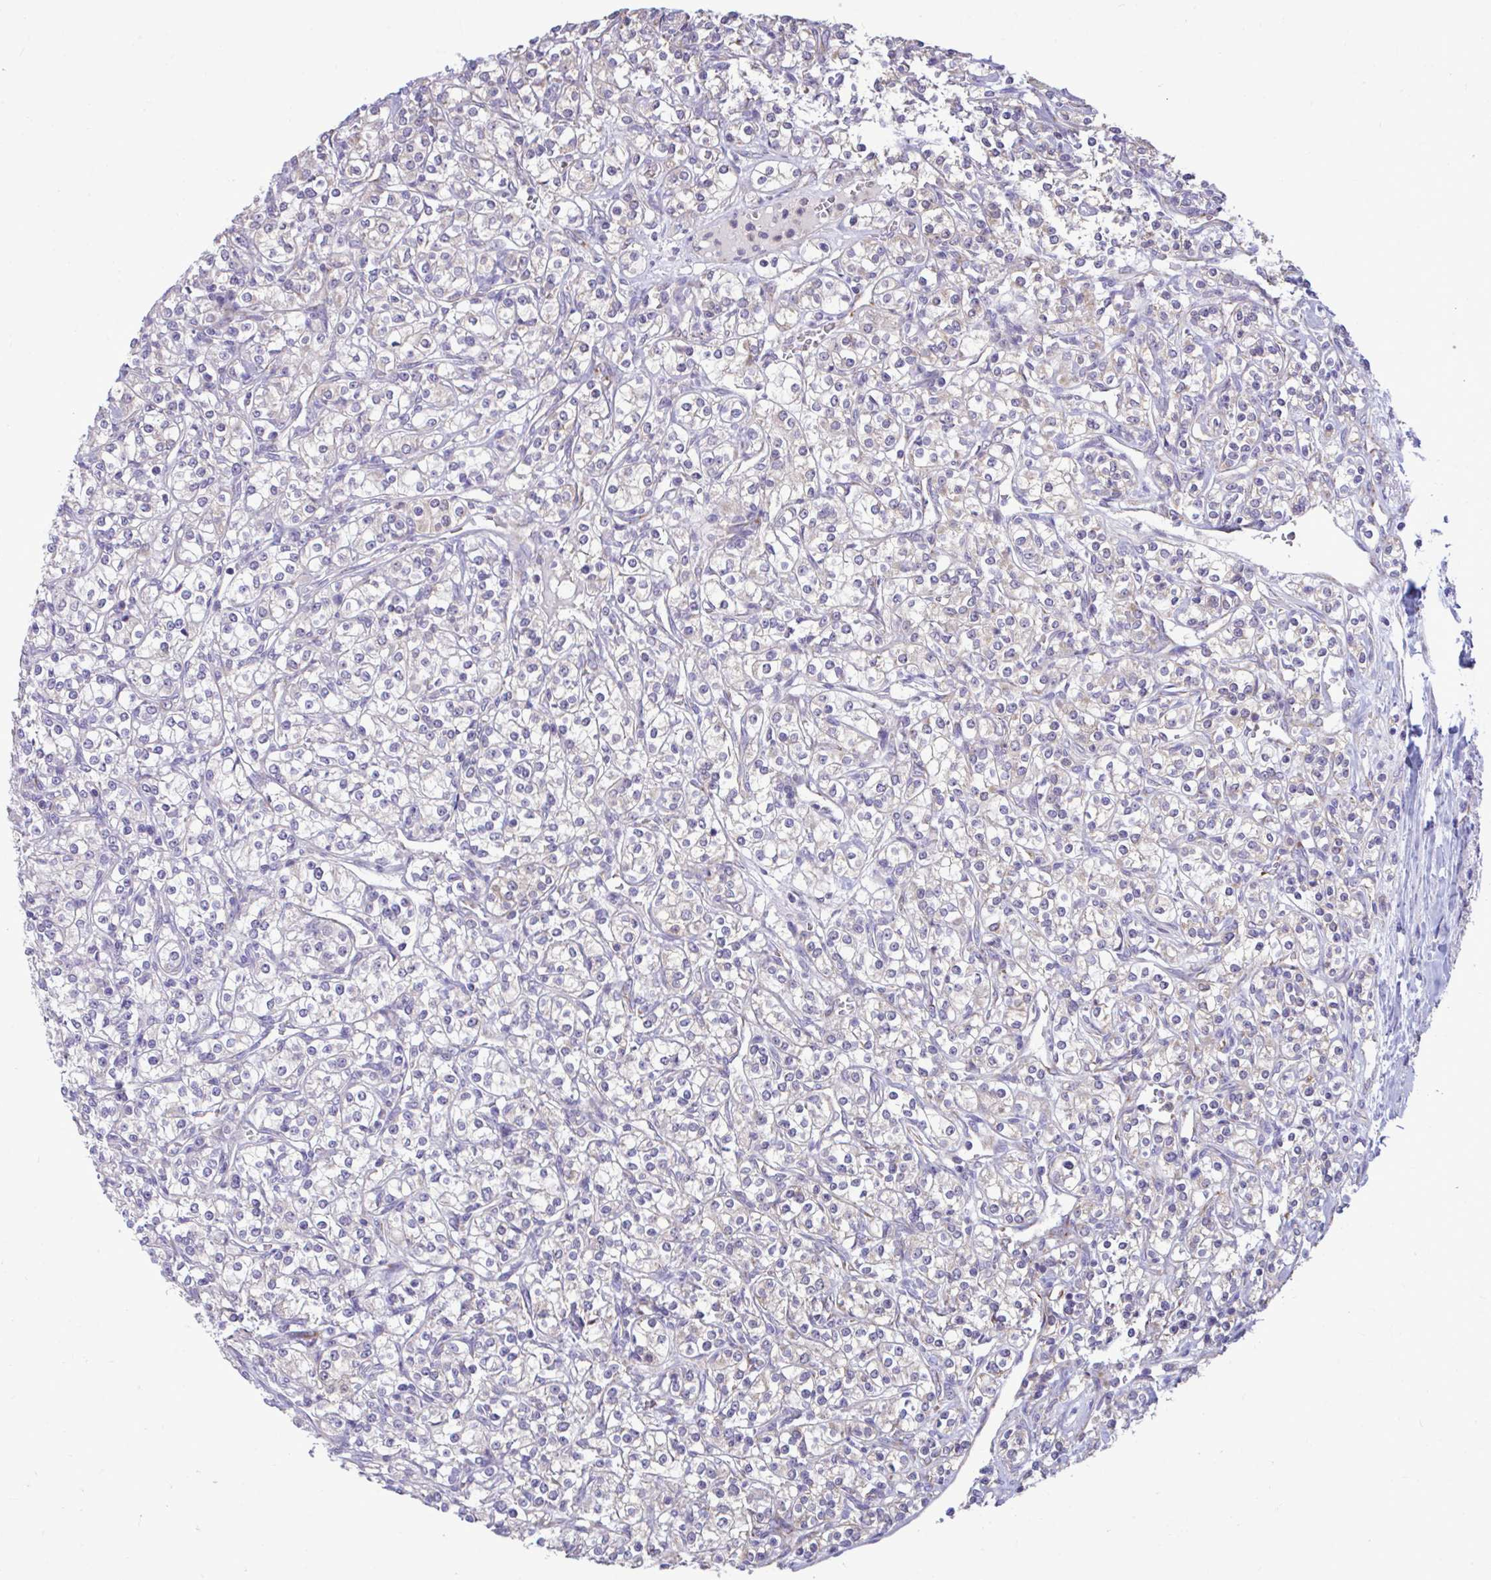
{"staining": {"intensity": "negative", "quantity": "none", "location": "none"}, "tissue": "renal cancer", "cell_type": "Tumor cells", "image_type": "cancer", "snomed": [{"axis": "morphology", "description": "Adenocarcinoma, NOS"}, {"axis": "topography", "description": "Kidney"}], "caption": "This is an immunohistochemistry histopathology image of renal cancer. There is no staining in tumor cells.", "gene": "SARS2", "patient": {"sex": "male", "age": 77}}